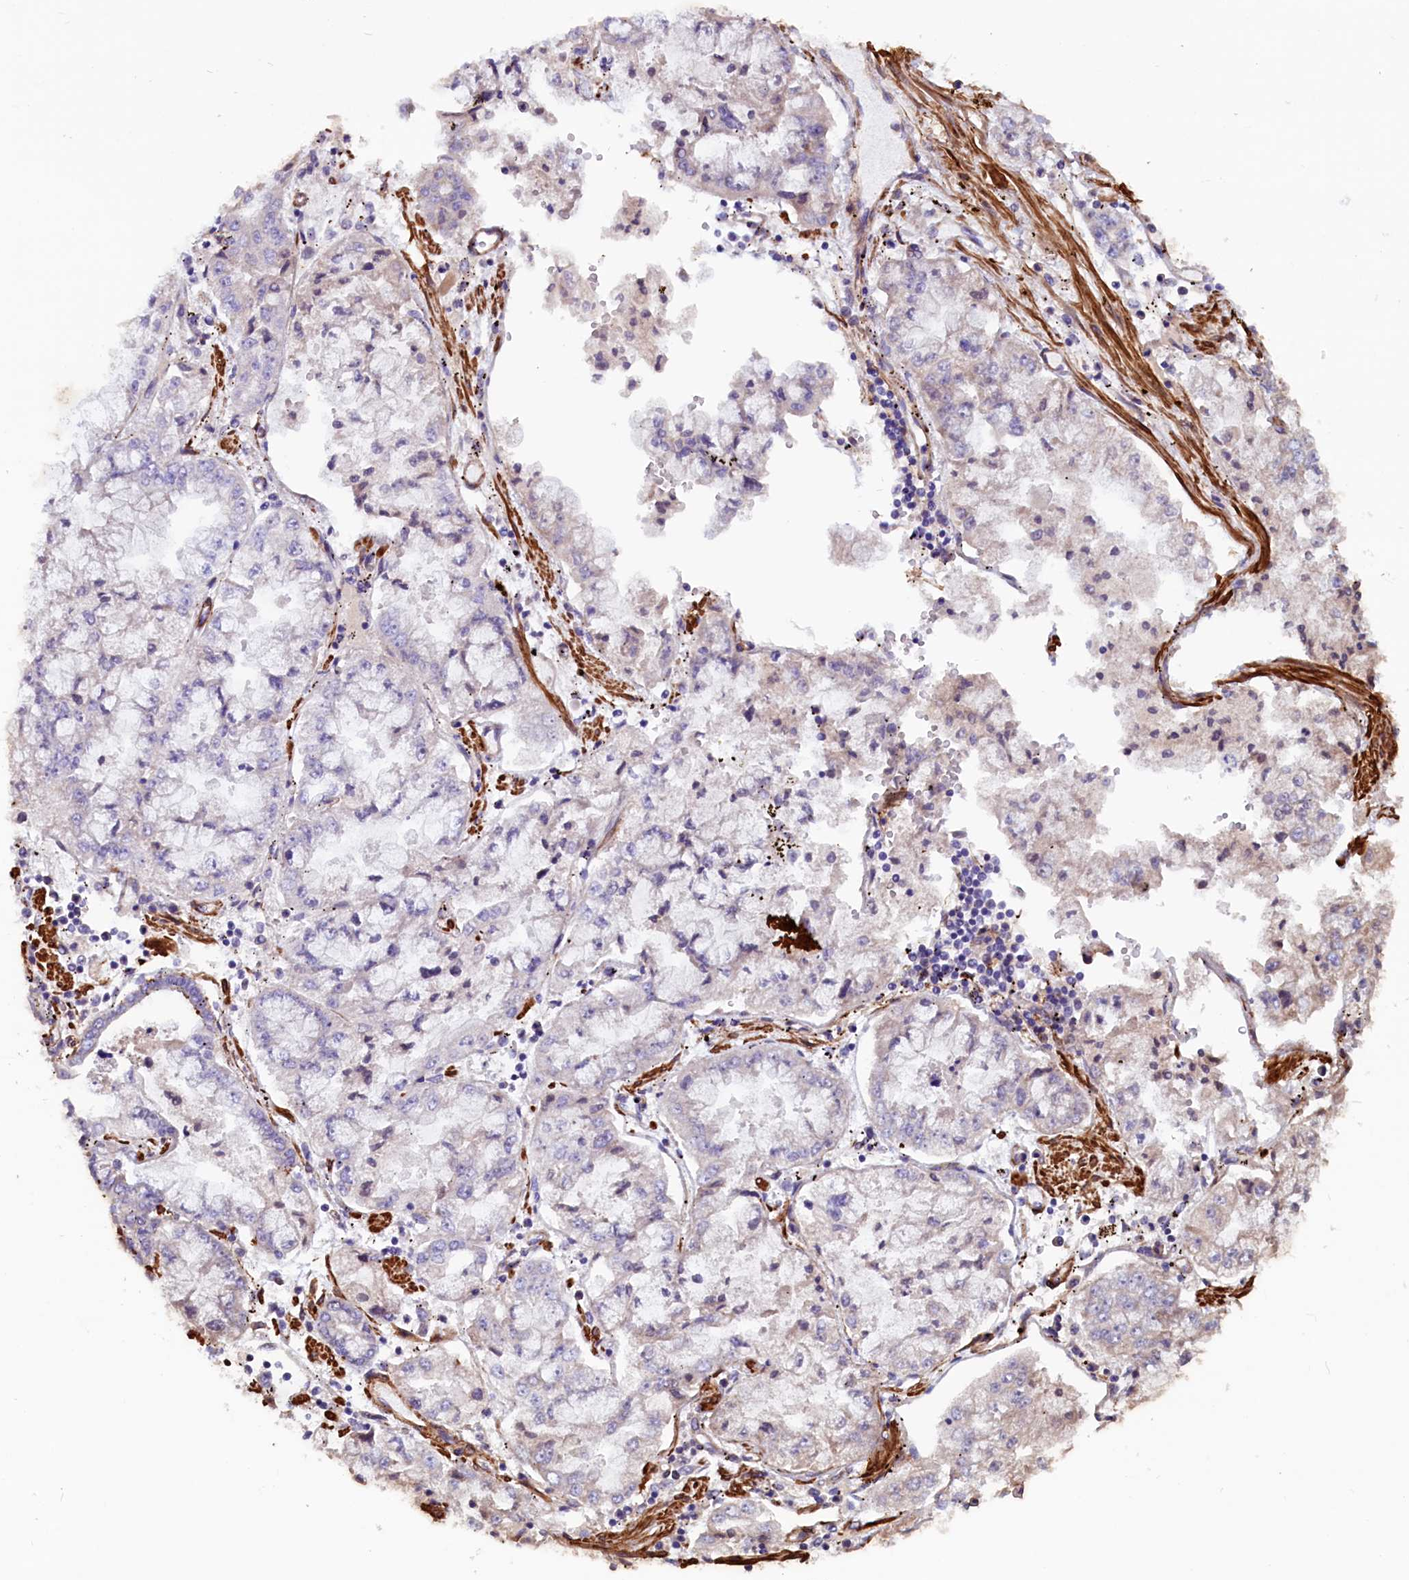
{"staining": {"intensity": "negative", "quantity": "none", "location": "none"}, "tissue": "stomach cancer", "cell_type": "Tumor cells", "image_type": "cancer", "snomed": [{"axis": "morphology", "description": "Adenocarcinoma, NOS"}, {"axis": "topography", "description": "Stomach"}], "caption": "A micrograph of adenocarcinoma (stomach) stained for a protein exhibits no brown staining in tumor cells. Nuclei are stained in blue.", "gene": "ZNF749", "patient": {"sex": "male", "age": 76}}